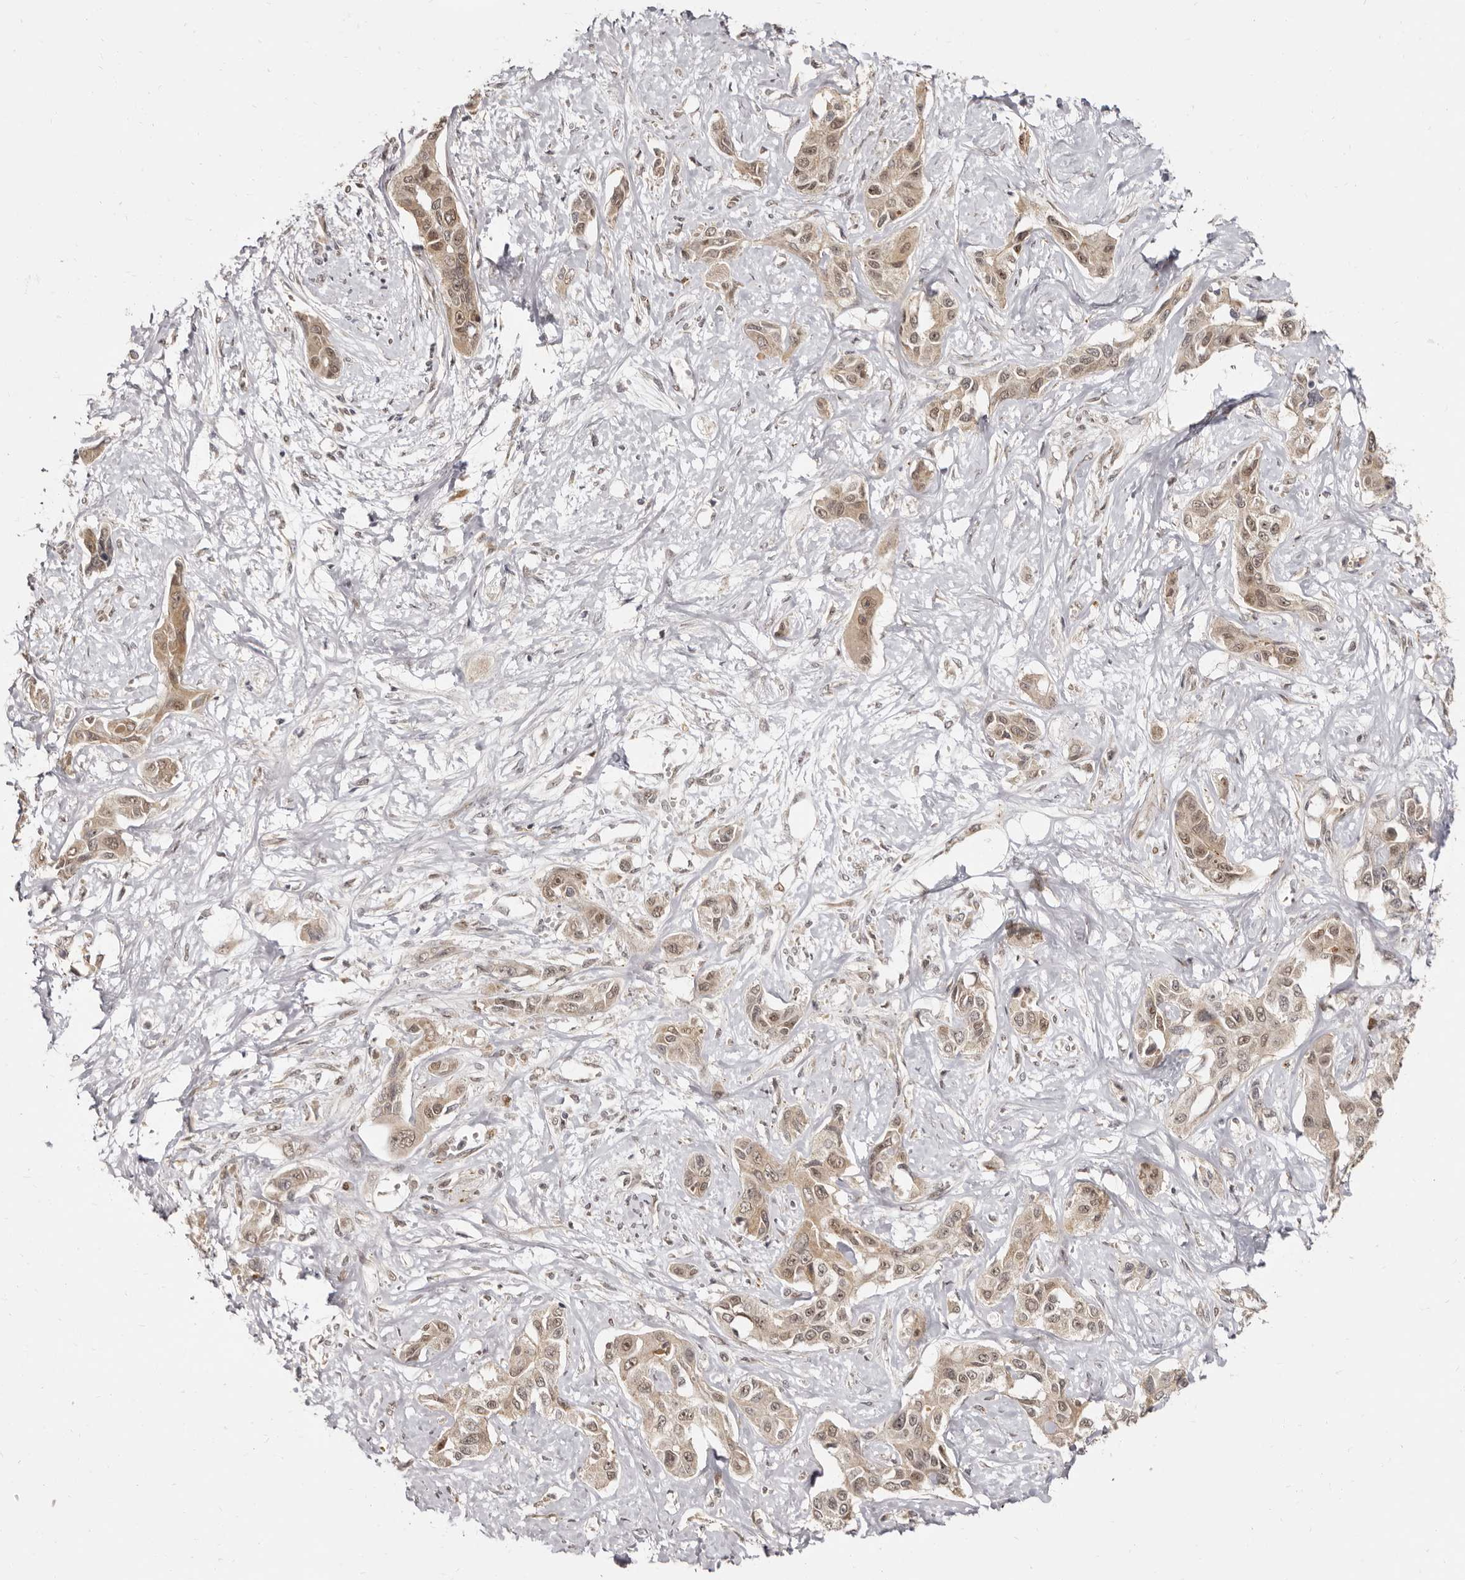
{"staining": {"intensity": "moderate", "quantity": ">75%", "location": "cytoplasmic/membranous,nuclear"}, "tissue": "liver cancer", "cell_type": "Tumor cells", "image_type": "cancer", "snomed": [{"axis": "morphology", "description": "Cholangiocarcinoma"}, {"axis": "topography", "description": "Liver"}], "caption": "Human liver cholangiocarcinoma stained with a brown dye demonstrates moderate cytoplasmic/membranous and nuclear positive expression in approximately >75% of tumor cells.", "gene": "ZNF326", "patient": {"sex": "male", "age": 59}}